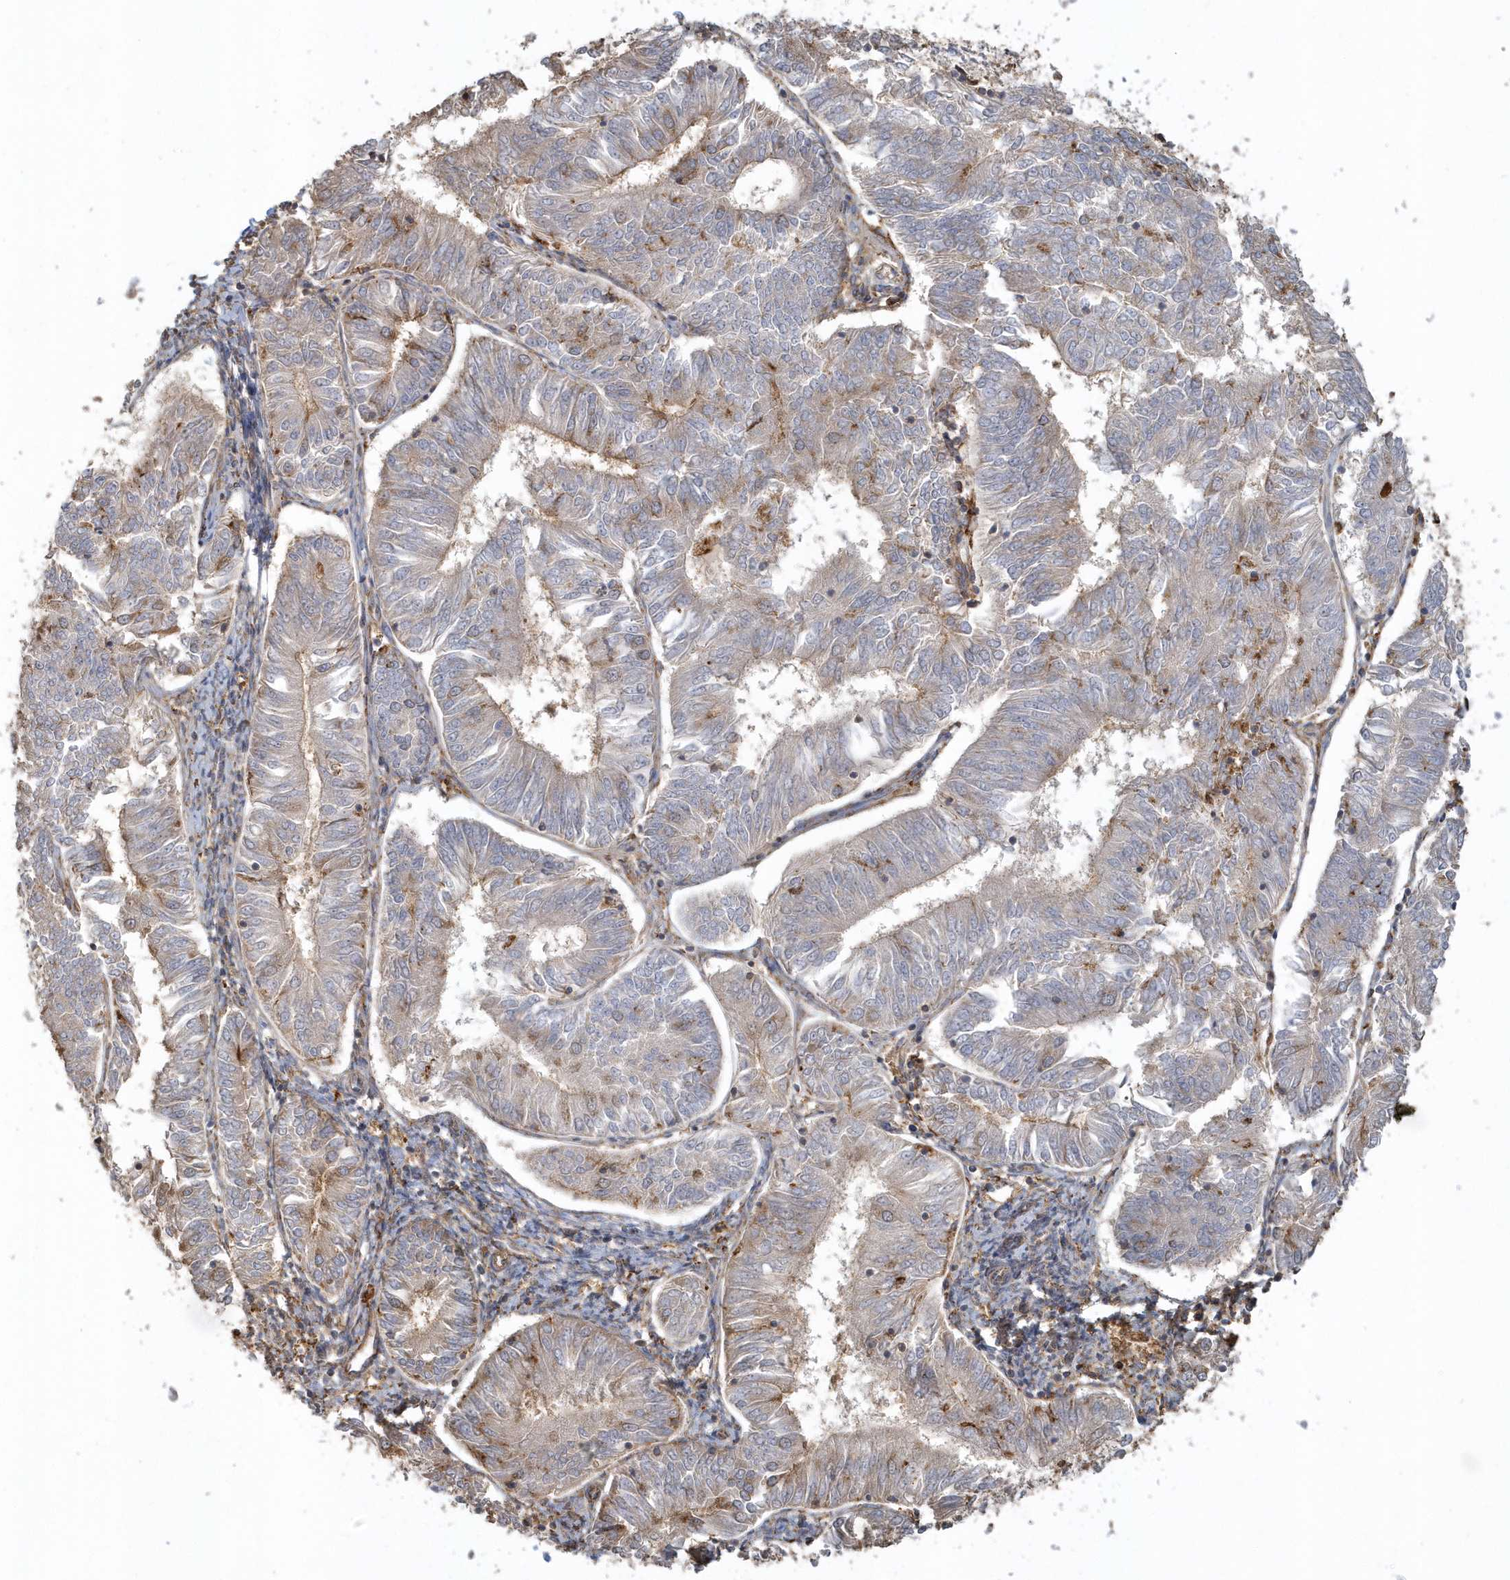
{"staining": {"intensity": "negative", "quantity": "none", "location": "none"}, "tissue": "endometrial cancer", "cell_type": "Tumor cells", "image_type": "cancer", "snomed": [{"axis": "morphology", "description": "Adenocarcinoma, NOS"}, {"axis": "topography", "description": "Endometrium"}], "caption": "A micrograph of endometrial cancer (adenocarcinoma) stained for a protein shows no brown staining in tumor cells.", "gene": "TRAIP", "patient": {"sex": "female", "age": 58}}